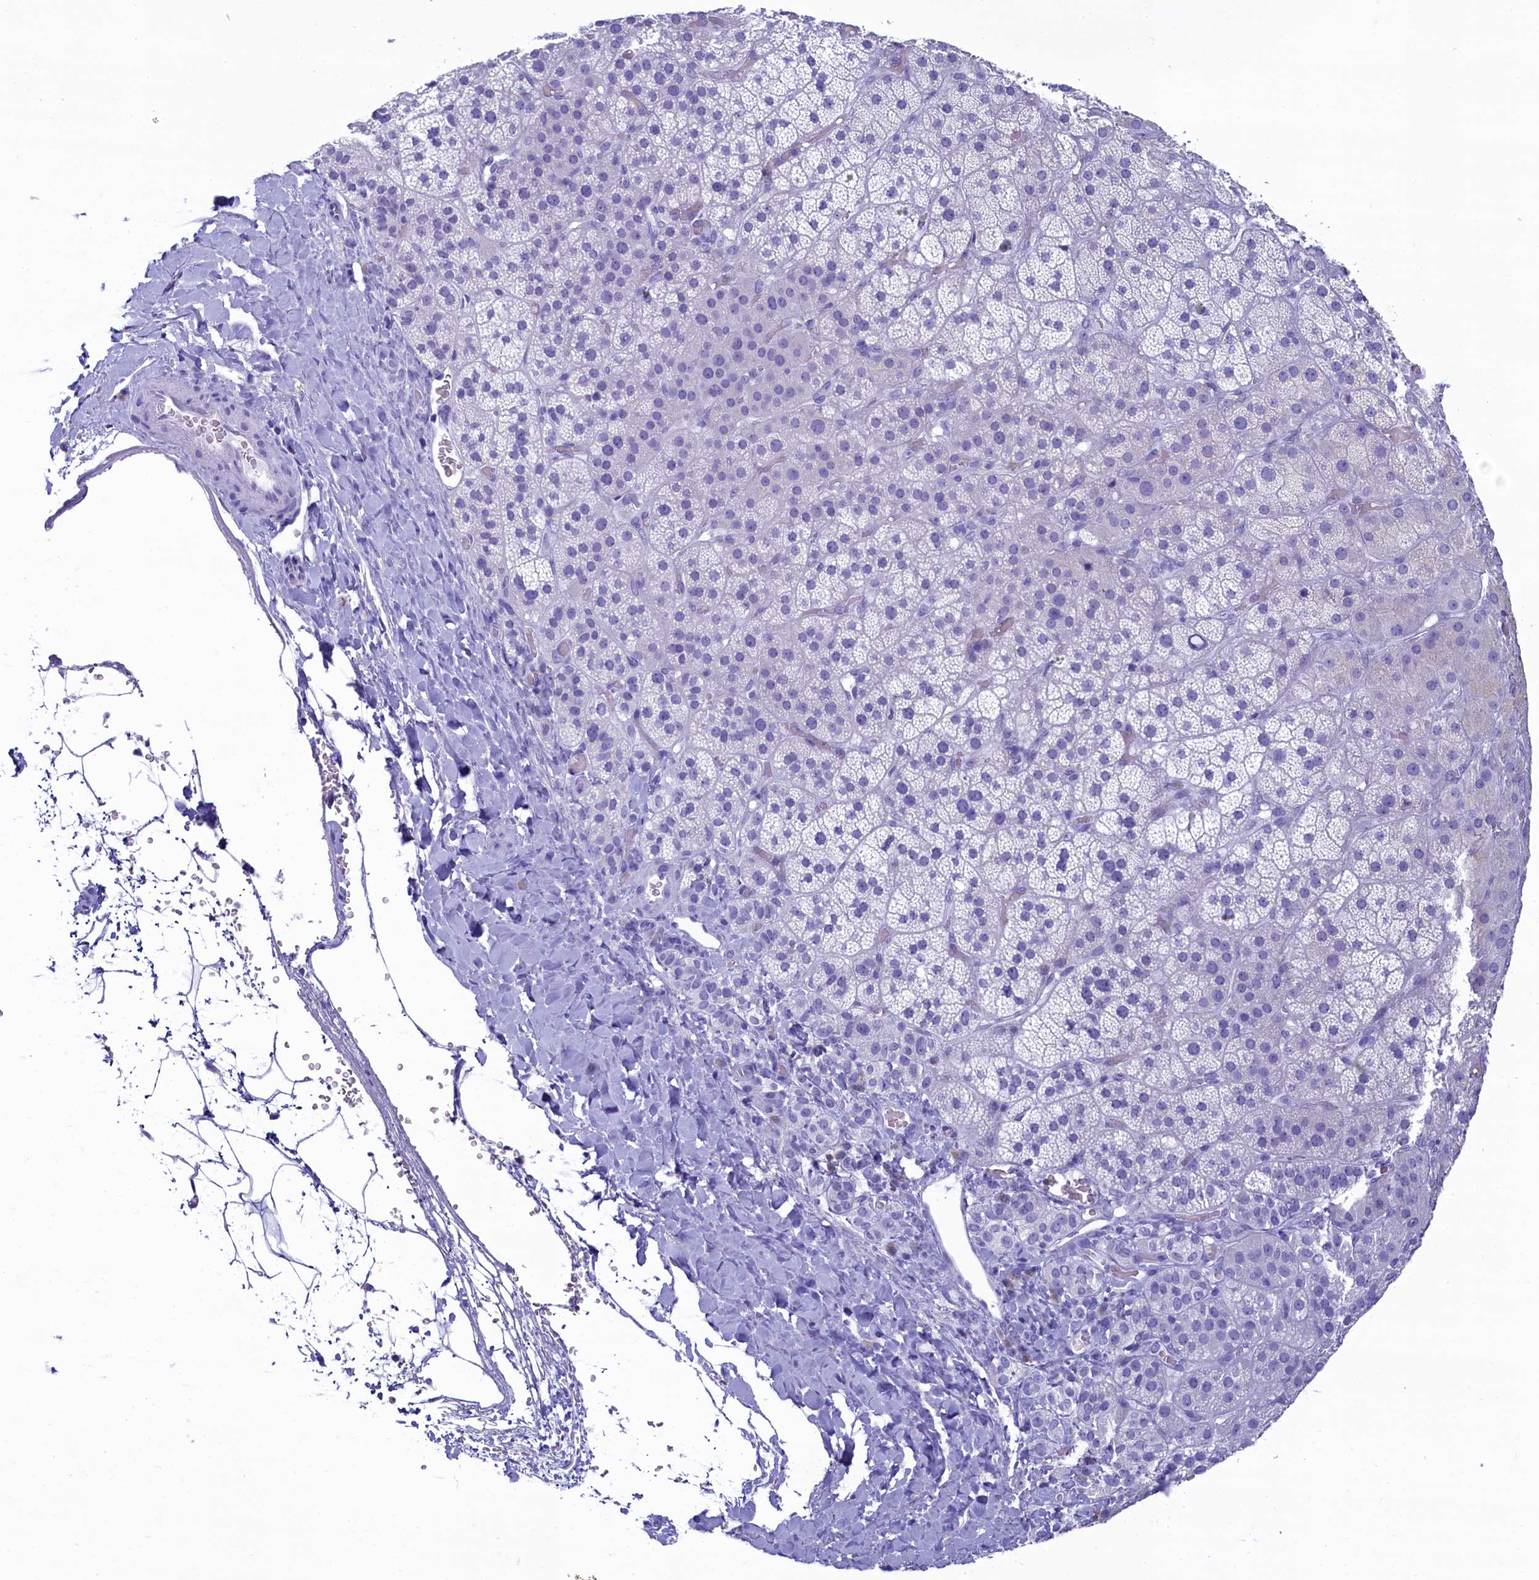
{"staining": {"intensity": "negative", "quantity": "none", "location": "none"}, "tissue": "adrenal gland", "cell_type": "Glandular cells", "image_type": "normal", "snomed": [{"axis": "morphology", "description": "Normal tissue, NOS"}, {"axis": "topography", "description": "Adrenal gland"}], "caption": "This is an immunohistochemistry (IHC) histopathology image of benign adrenal gland. There is no positivity in glandular cells.", "gene": "SKA3", "patient": {"sex": "male", "age": 57}}